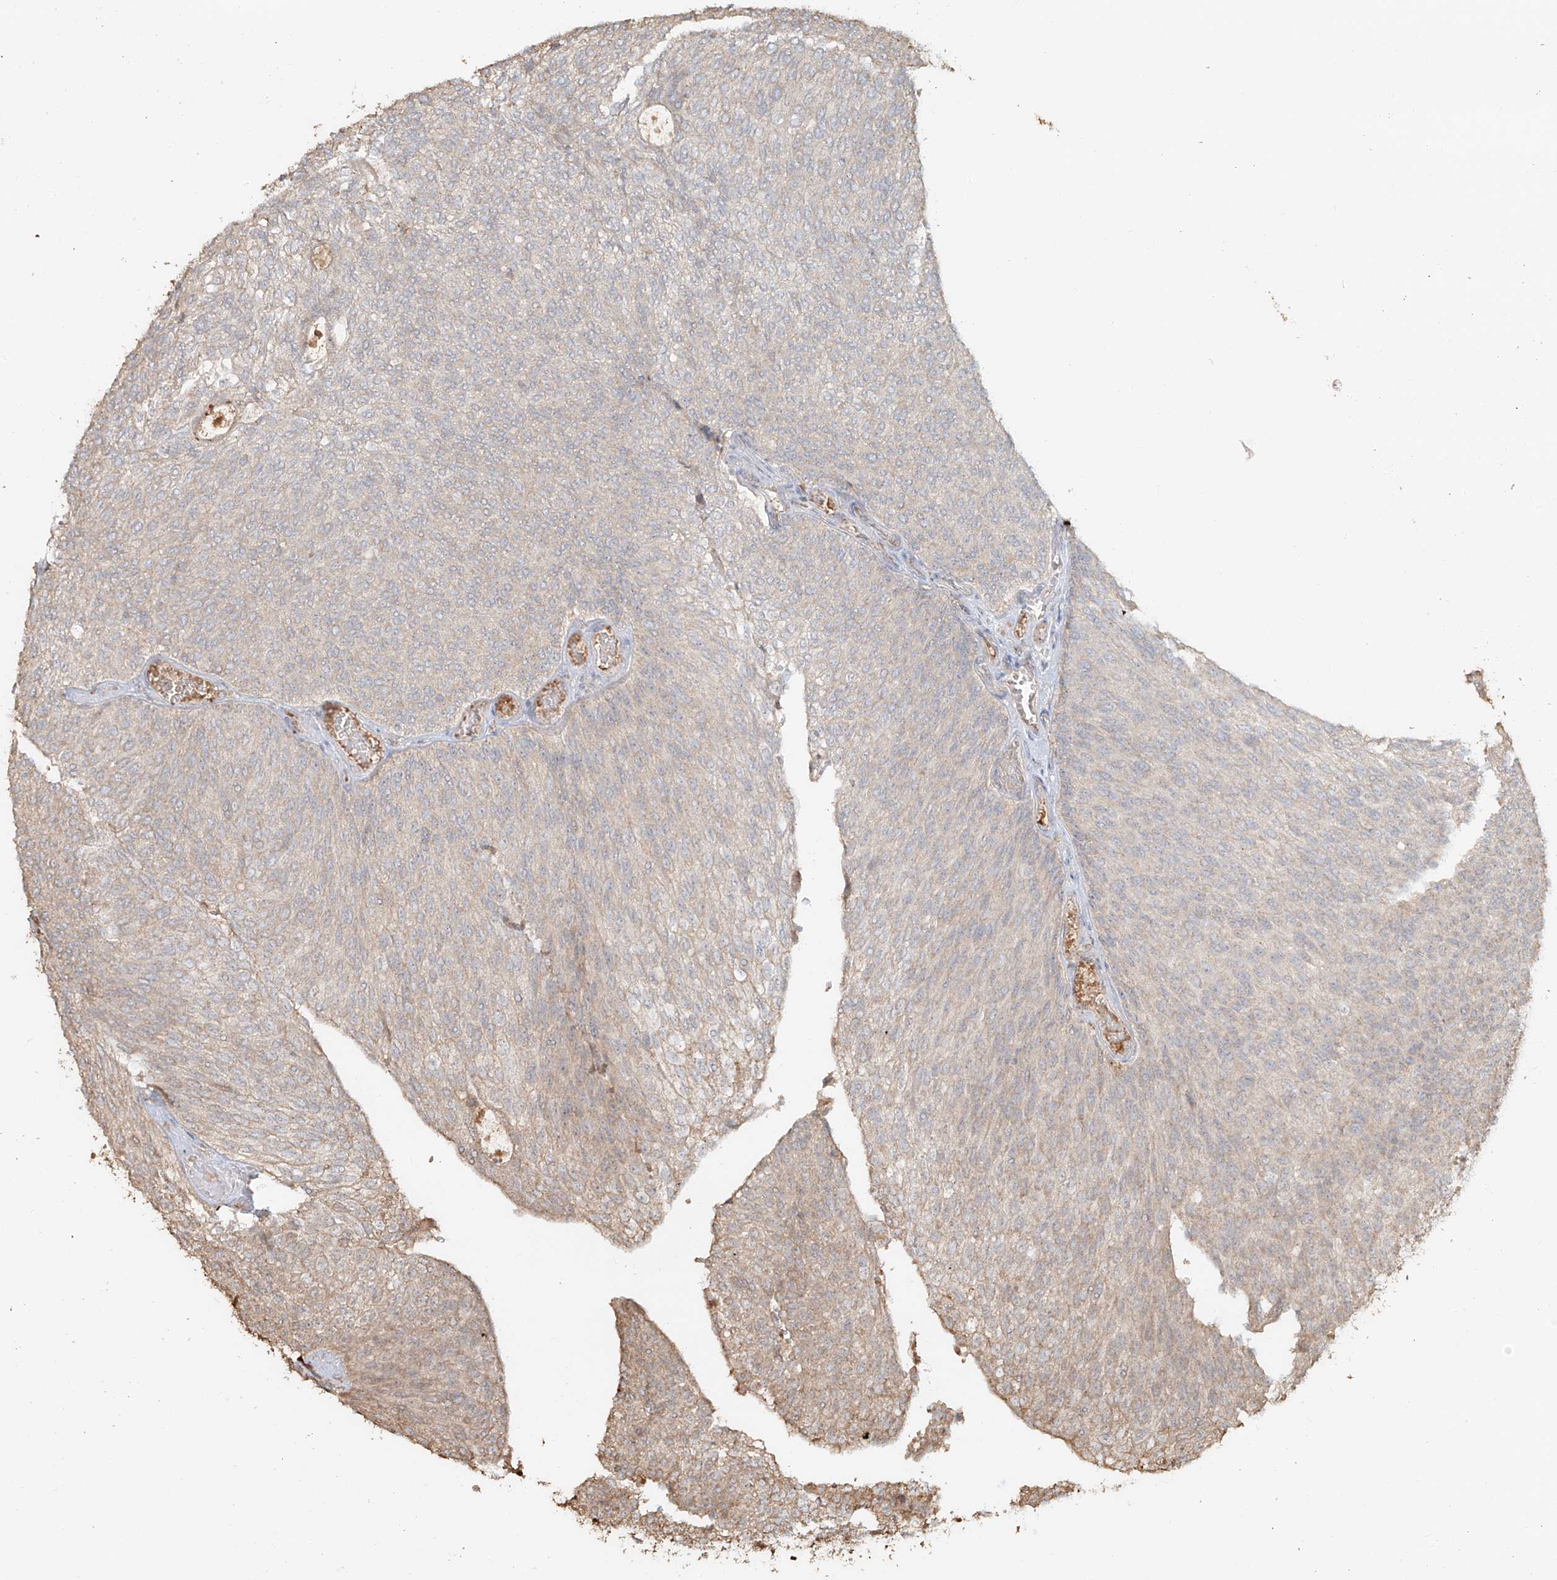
{"staining": {"intensity": "negative", "quantity": "none", "location": "none"}, "tissue": "urothelial cancer", "cell_type": "Tumor cells", "image_type": "cancer", "snomed": [{"axis": "morphology", "description": "Urothelial carcinoma, Low grade"}, {"axis": "topography", "description": "Urinary bladder"}], "caption": "Tumor cells are negative for brown protein staining in urothelial cancer.", "gene": "NPHS1", "patient": {"sex": "female", "age": 79}}